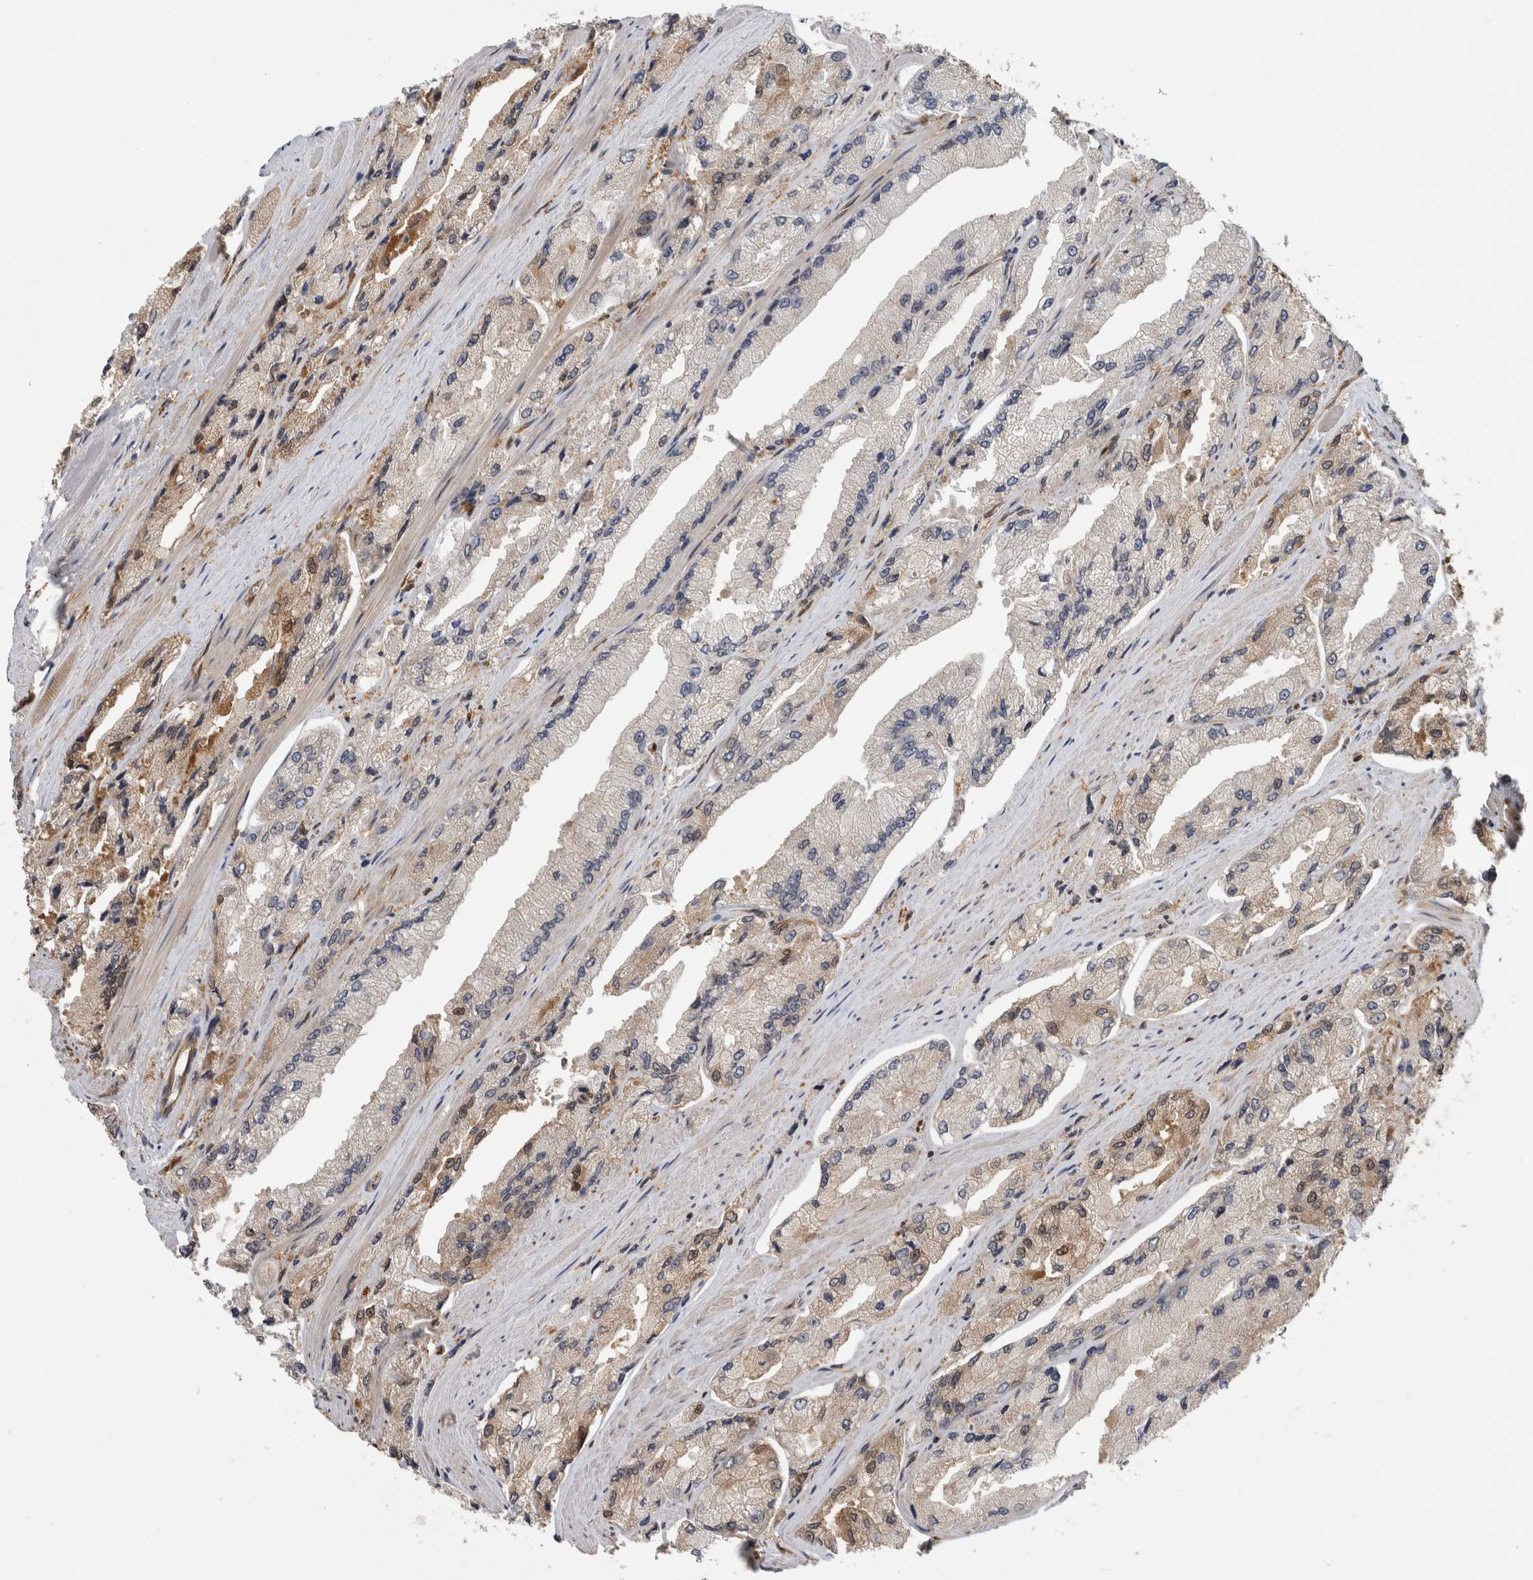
{"staining": {"intensity": "moderate", "quantity": "<25%", "location": "cytoplasmic/membranous"}, "tissue": "prostate cancer", "cell_type": "Tumor cells", "image_type": "cancer", "snomed": [{"axis": "morphology", "description": "Adenocarcinoma, High grade"}, {"axis": "topography", "description": "Prostate"}], "caption": "Immunohistochemistry (IHC) histopathology image of neoplastic tissue: prostate cancer (high-grade adenocarcinoma) stained using IHC demonstrates low levels of moderate protein expression localized specifically in the cytoplasmic/membranous of tumor cells, appearing as a cytoplasmic/membranous brown color.", "gene": "ASTN2", "patient": {"sex": "male", "age": 58}}